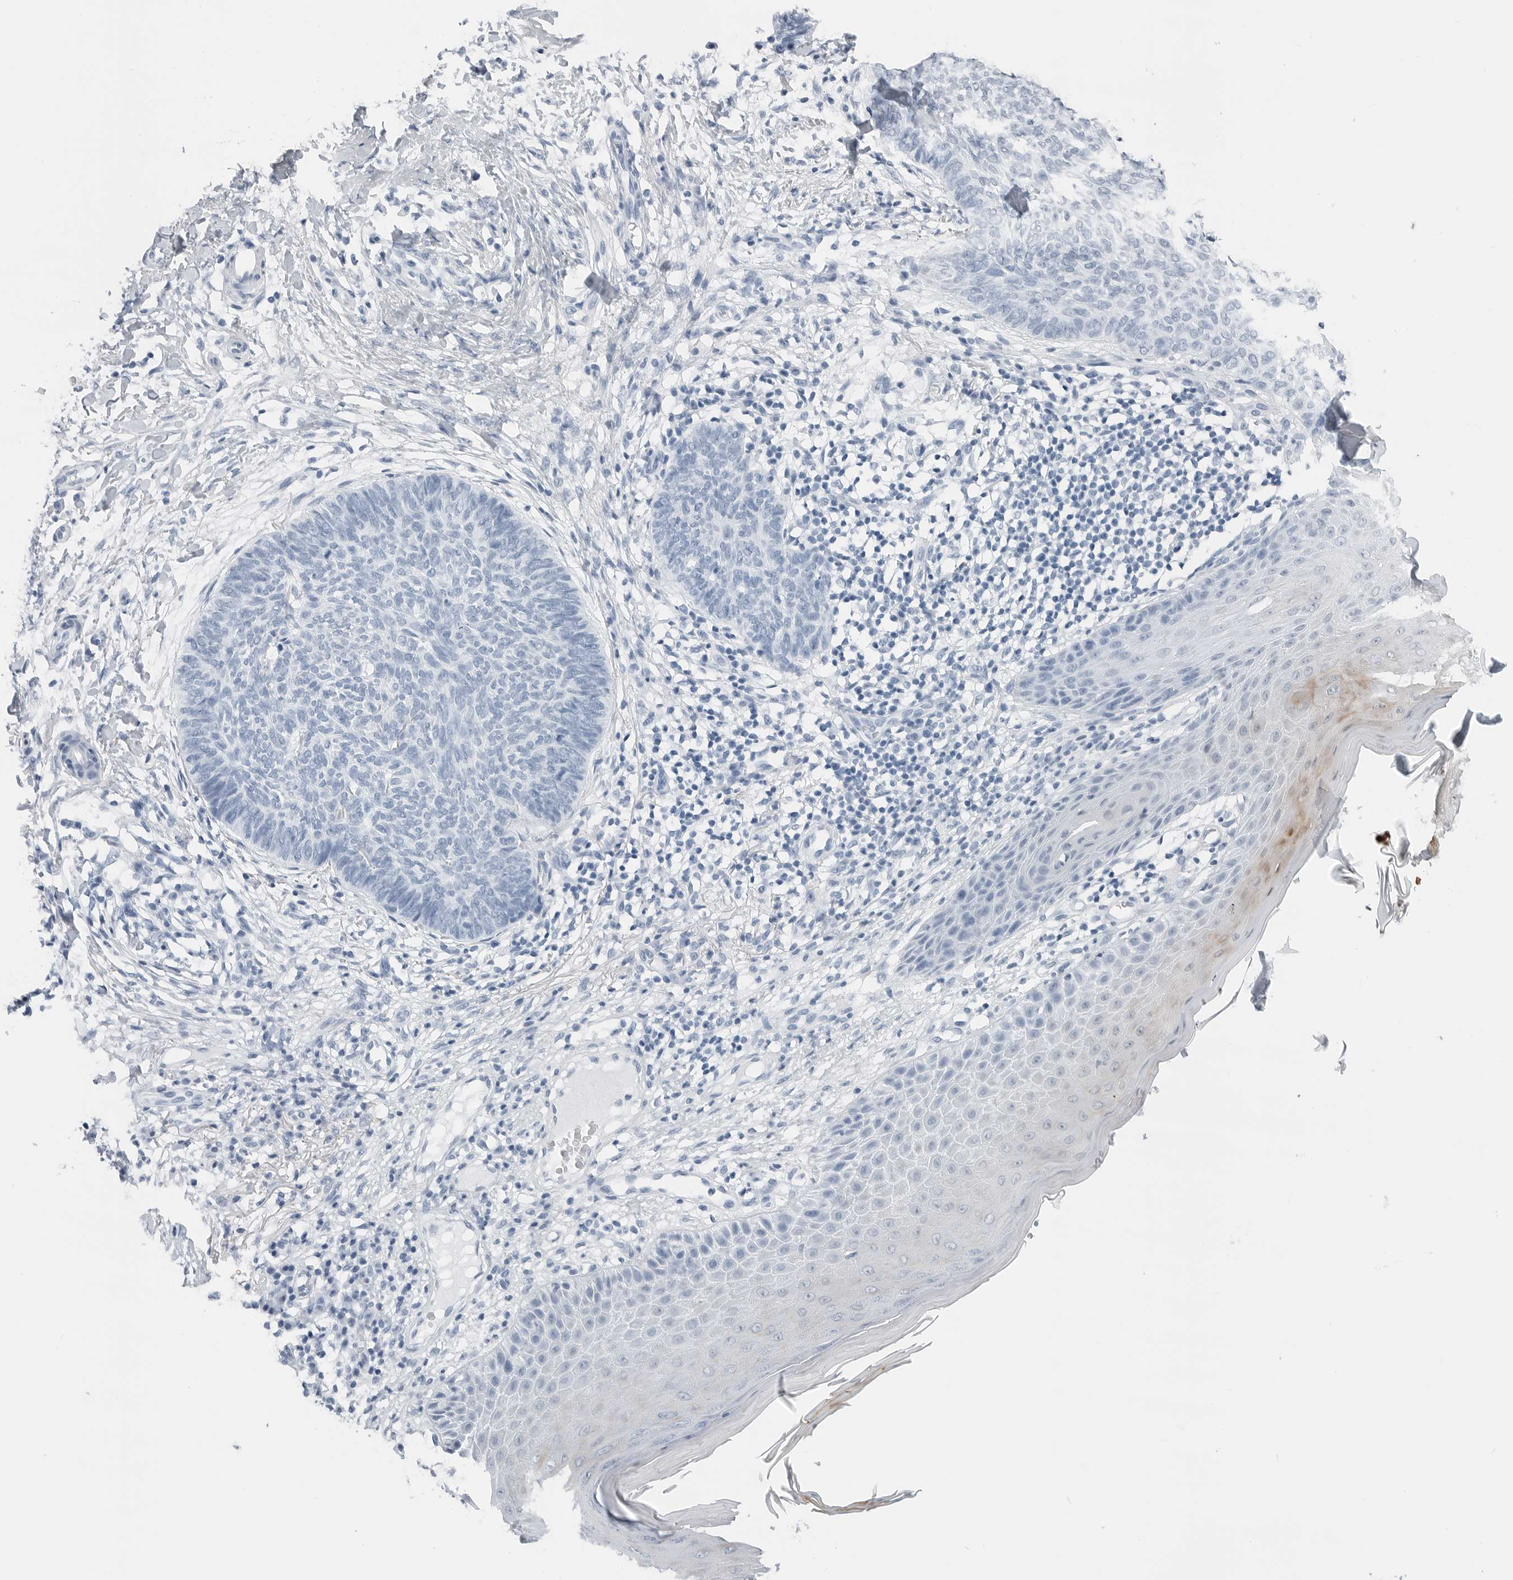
{"staining": {"intensity": "negative", "quantity": "none", "location": "none"}, "tissue": "skin cancer", "cell_type": "Tumor cells", "image_type": "cancer", "snomed": [{"axis": "morphology", "description": "Normal tissue, NOS"}, {"axis": "morphology", "description": "Basal cell carcinoma"}, {"axis": "topography", "description": "Skin"}], "caption": "Basal cell carcinoma (skin) stained for a protein using IHC shows no staining tumor cells.", "gene": "SLPI", "patient": {"sex": "male", "age": 50}}